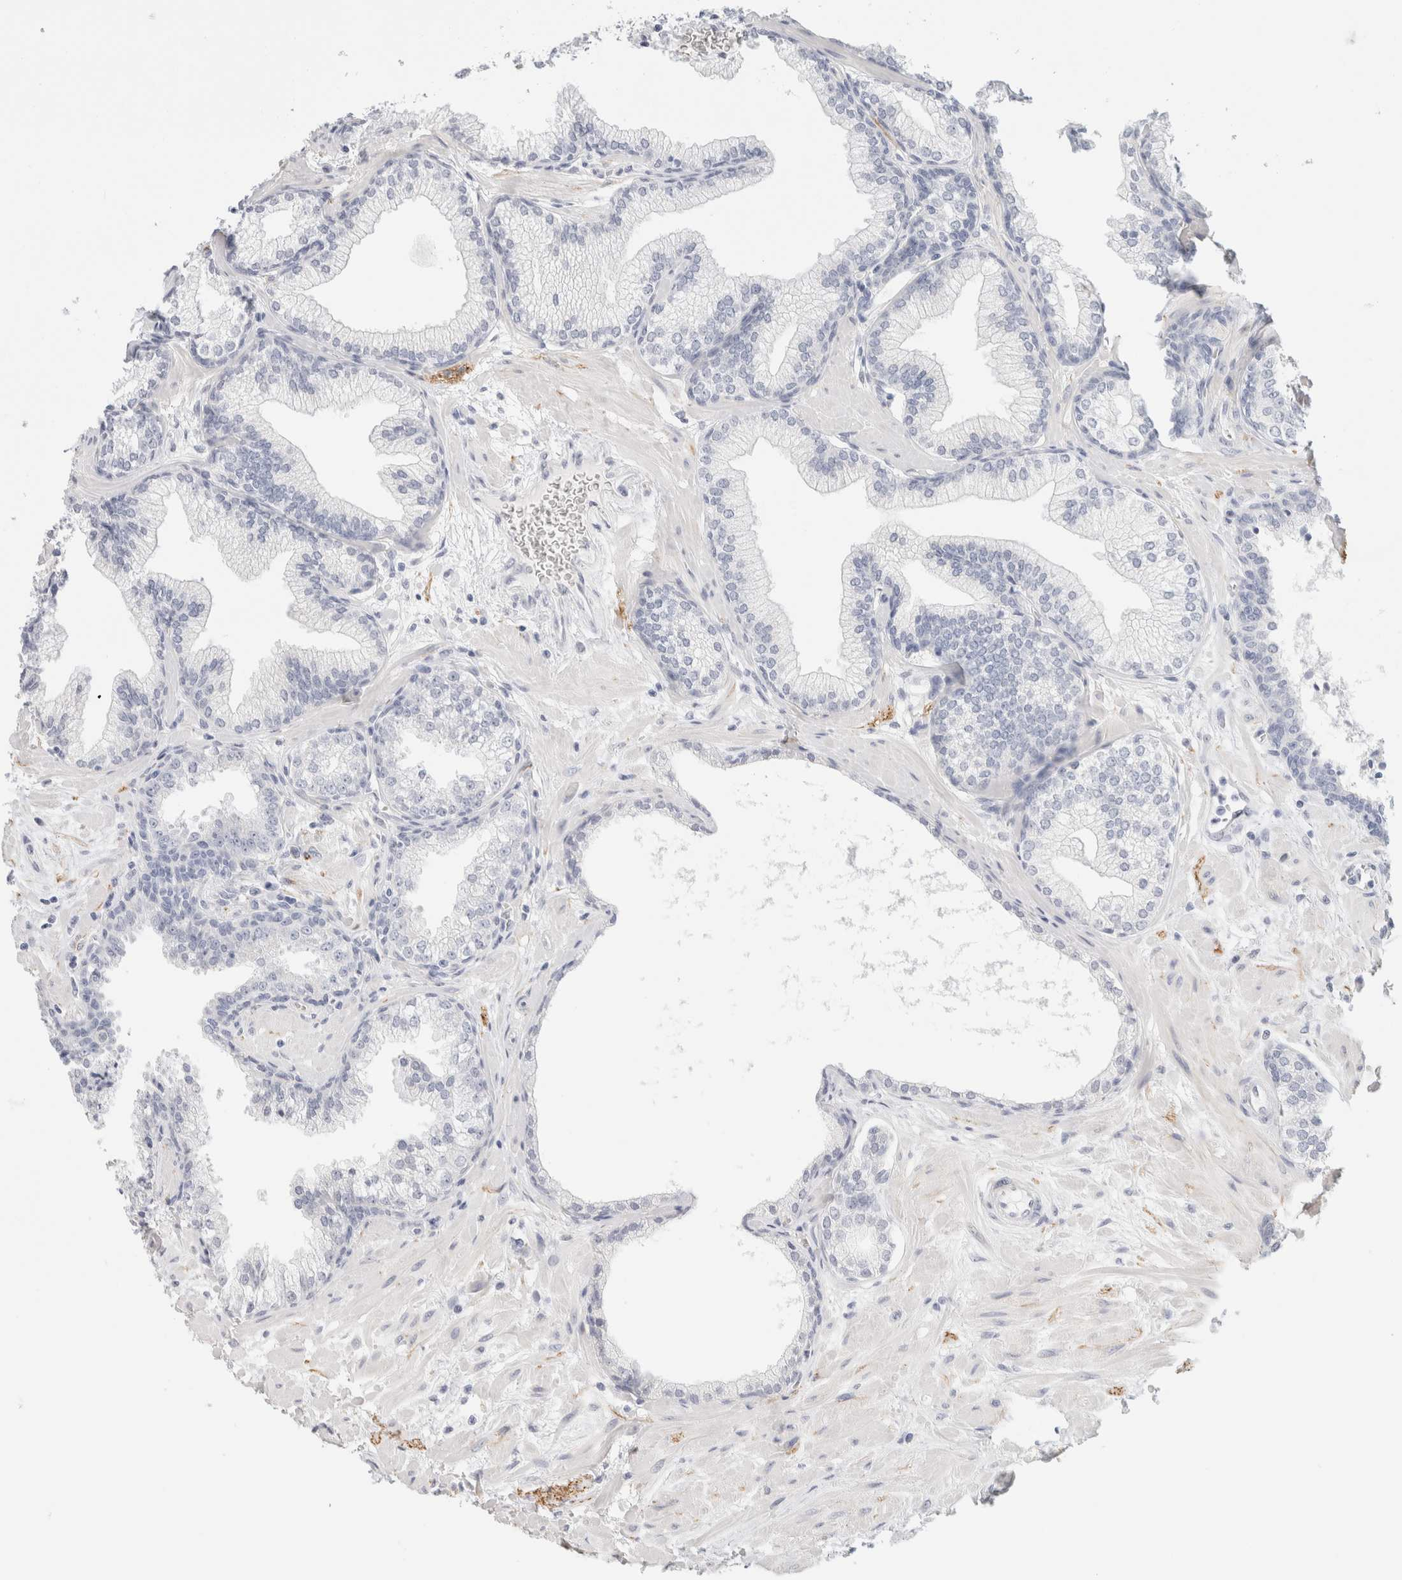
{"staining": {"intensity": "negative", "quantity": "none", "location": "none"}, "tissue": "prostate", "cell_type": "Glandular cells", "image_type": "normal", "snomed": [{"axis": "morphology", "description": "Normal tissue, NOS"}, {"axis": "morphology", "description": "Urothelial carcinoma, Low grade"}, {"axis": "topography", "description": "Urinary bladder"}, {"axis": "topography", "description": "Prostate"}], "caption": "IHC image of normal prostate stained for a protein (brown), which demonstrates no expression in glandular cells.", "gene": "RTN4", "patient": {"sex": "male", "age": 60}}